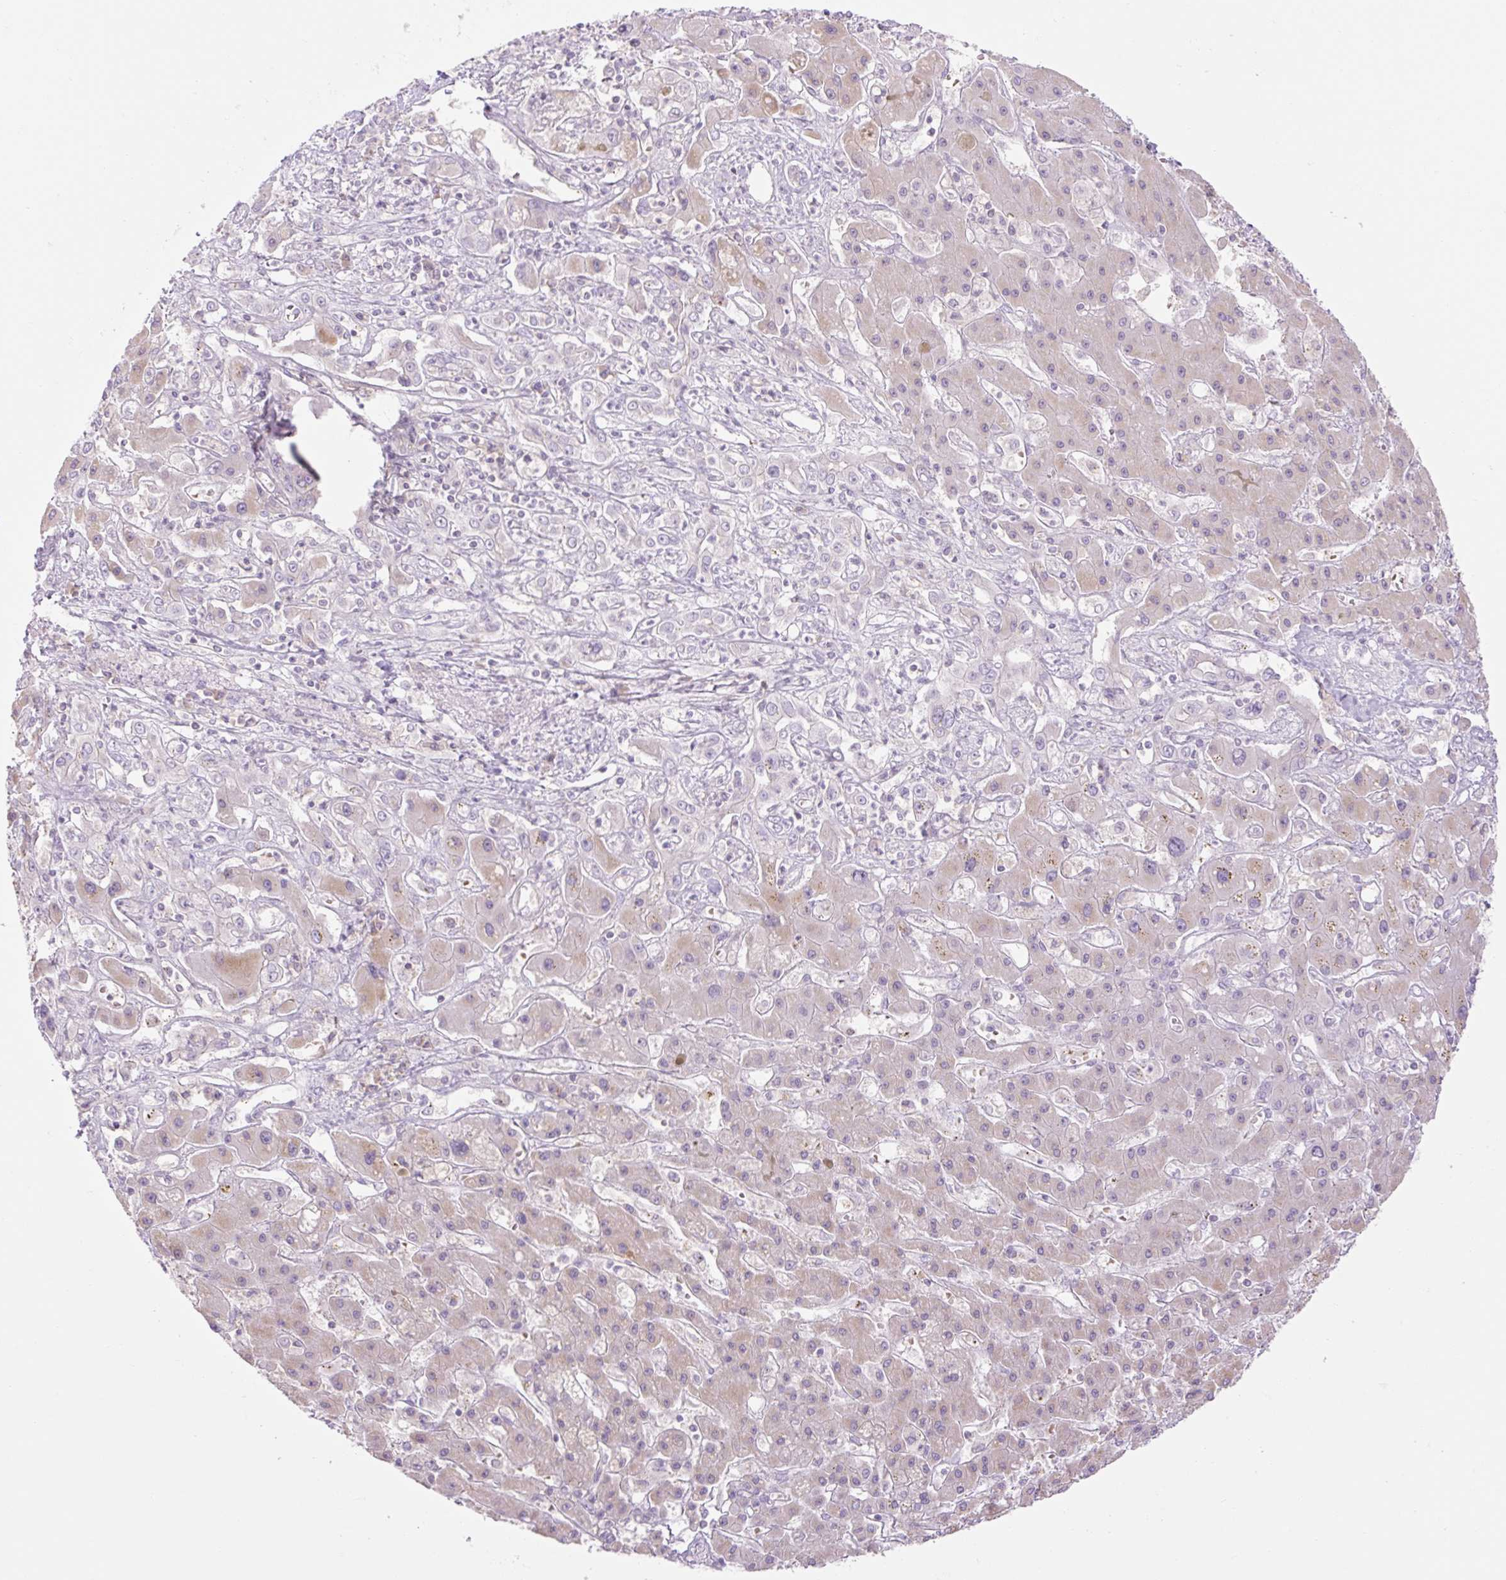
{"staining": {"intensity": "negative", "quantity": "none", "location": "none"}, "tissue": "liver cancer", "cell_type": "Tumor cells", "image_type": "cancer", "snomed": [{"axis": "morphology", "description": "Cholangiocarcinoma"}, {"axis": "topography", "description": "Liver"}], "caption": "A high-resolution photomicrograph shows IHC staining of liver cholangiocarcinoma, which reveals no significant expression in tumor cells.", "gene": "GRID2", "patient": {"sex": "male", "age": 67}}